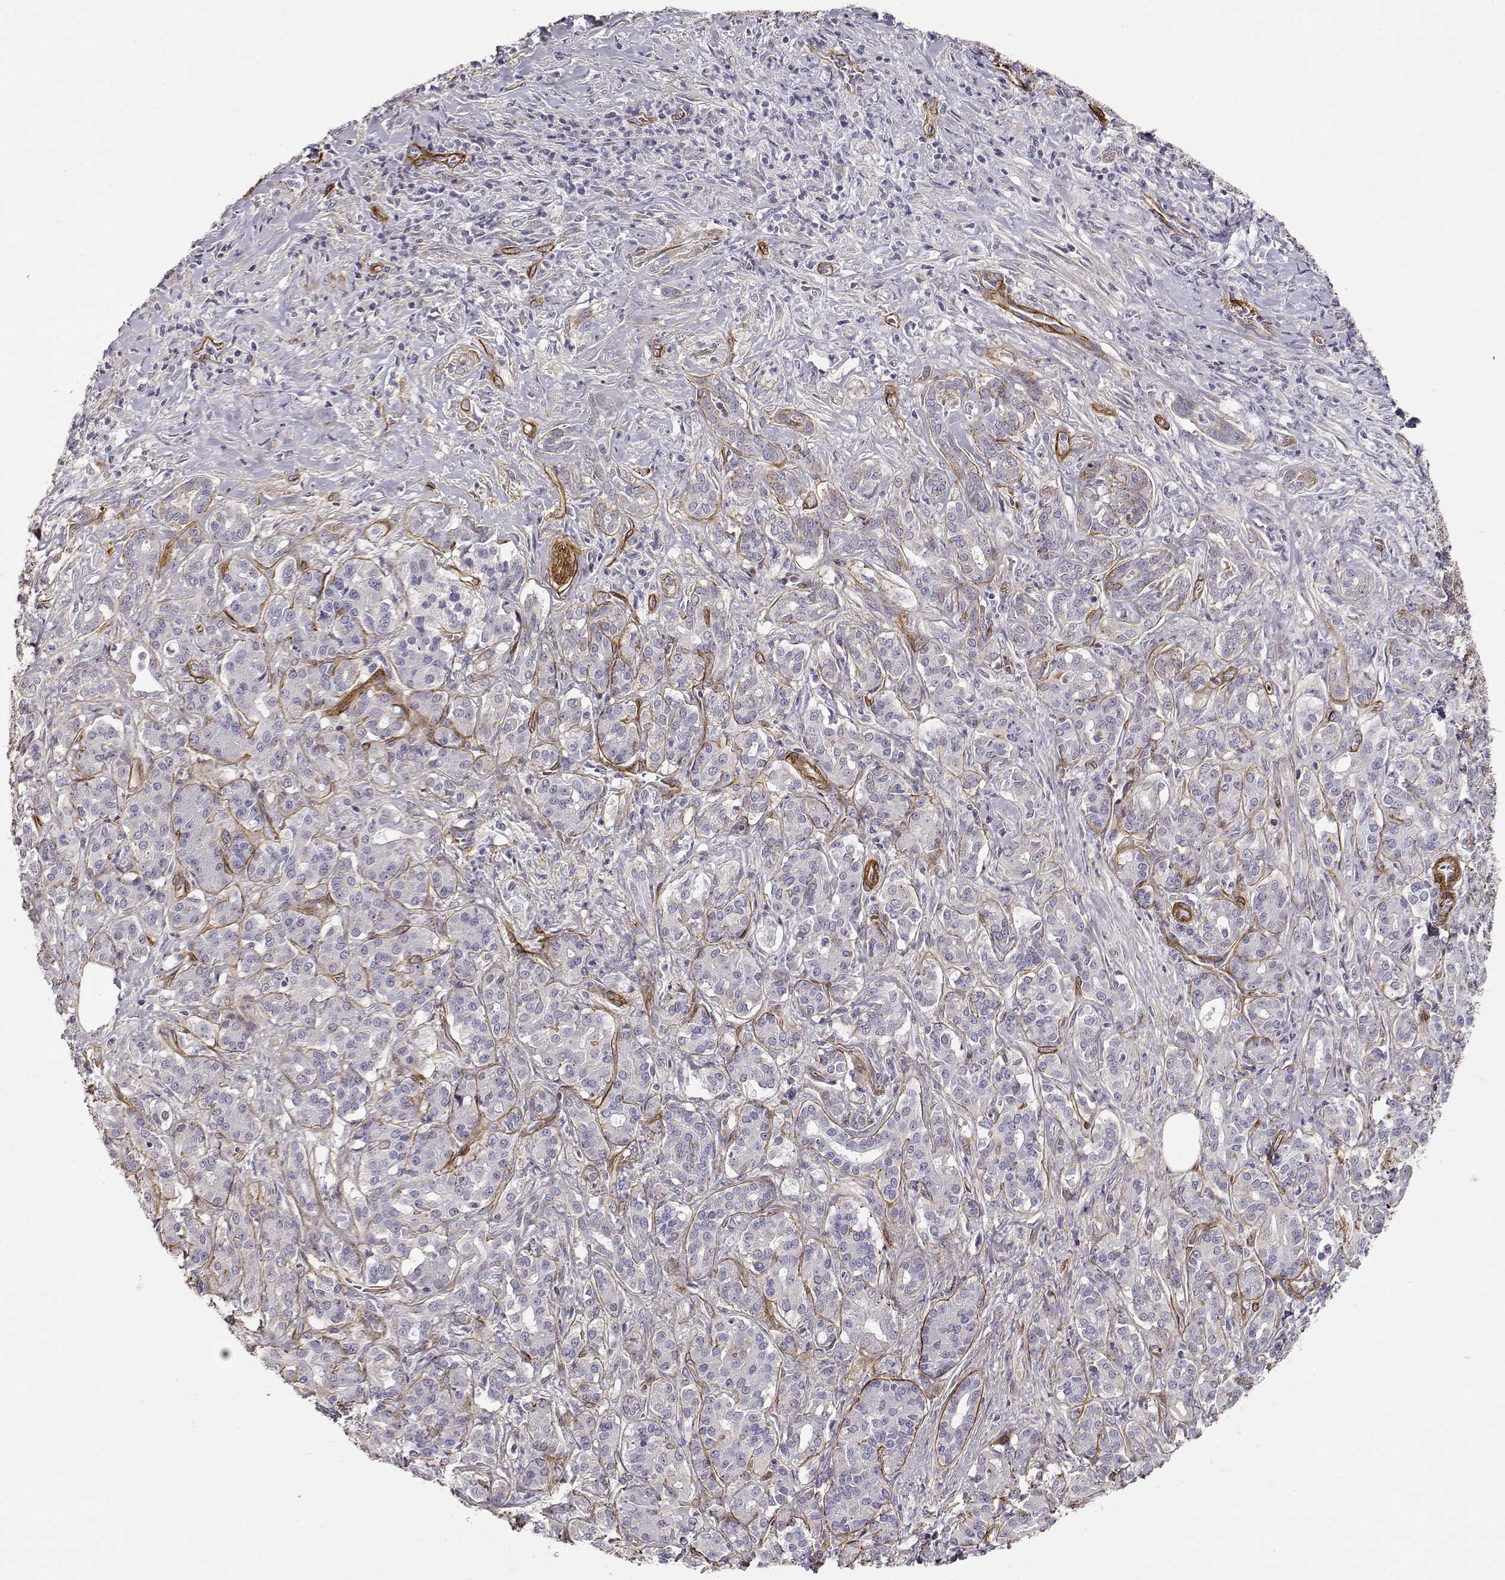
{"staining": {"intensity": "negative", "quantity": "none", "location": "none"}, "tissue": "pancreatic cancer", "cell_type": "Tumor cells", "image_type": "cancer", "snomed": [{"axis": "morphology", "description": "Normal tissue, NOS"}, {"axis": "morphology", "description": "Inflammation, NOS"}, {"axis": "morphology", "description": "Adenocarcinoma, NOS"}, {"axis": "topography", "description": "Pancreas"}], "caption": "Tumor cells are negative for protein expression in human pancreatic cancer (adenocarcinoma).", "gene": "LAMC1", "patient": {"sex": "male", "age": 57}}